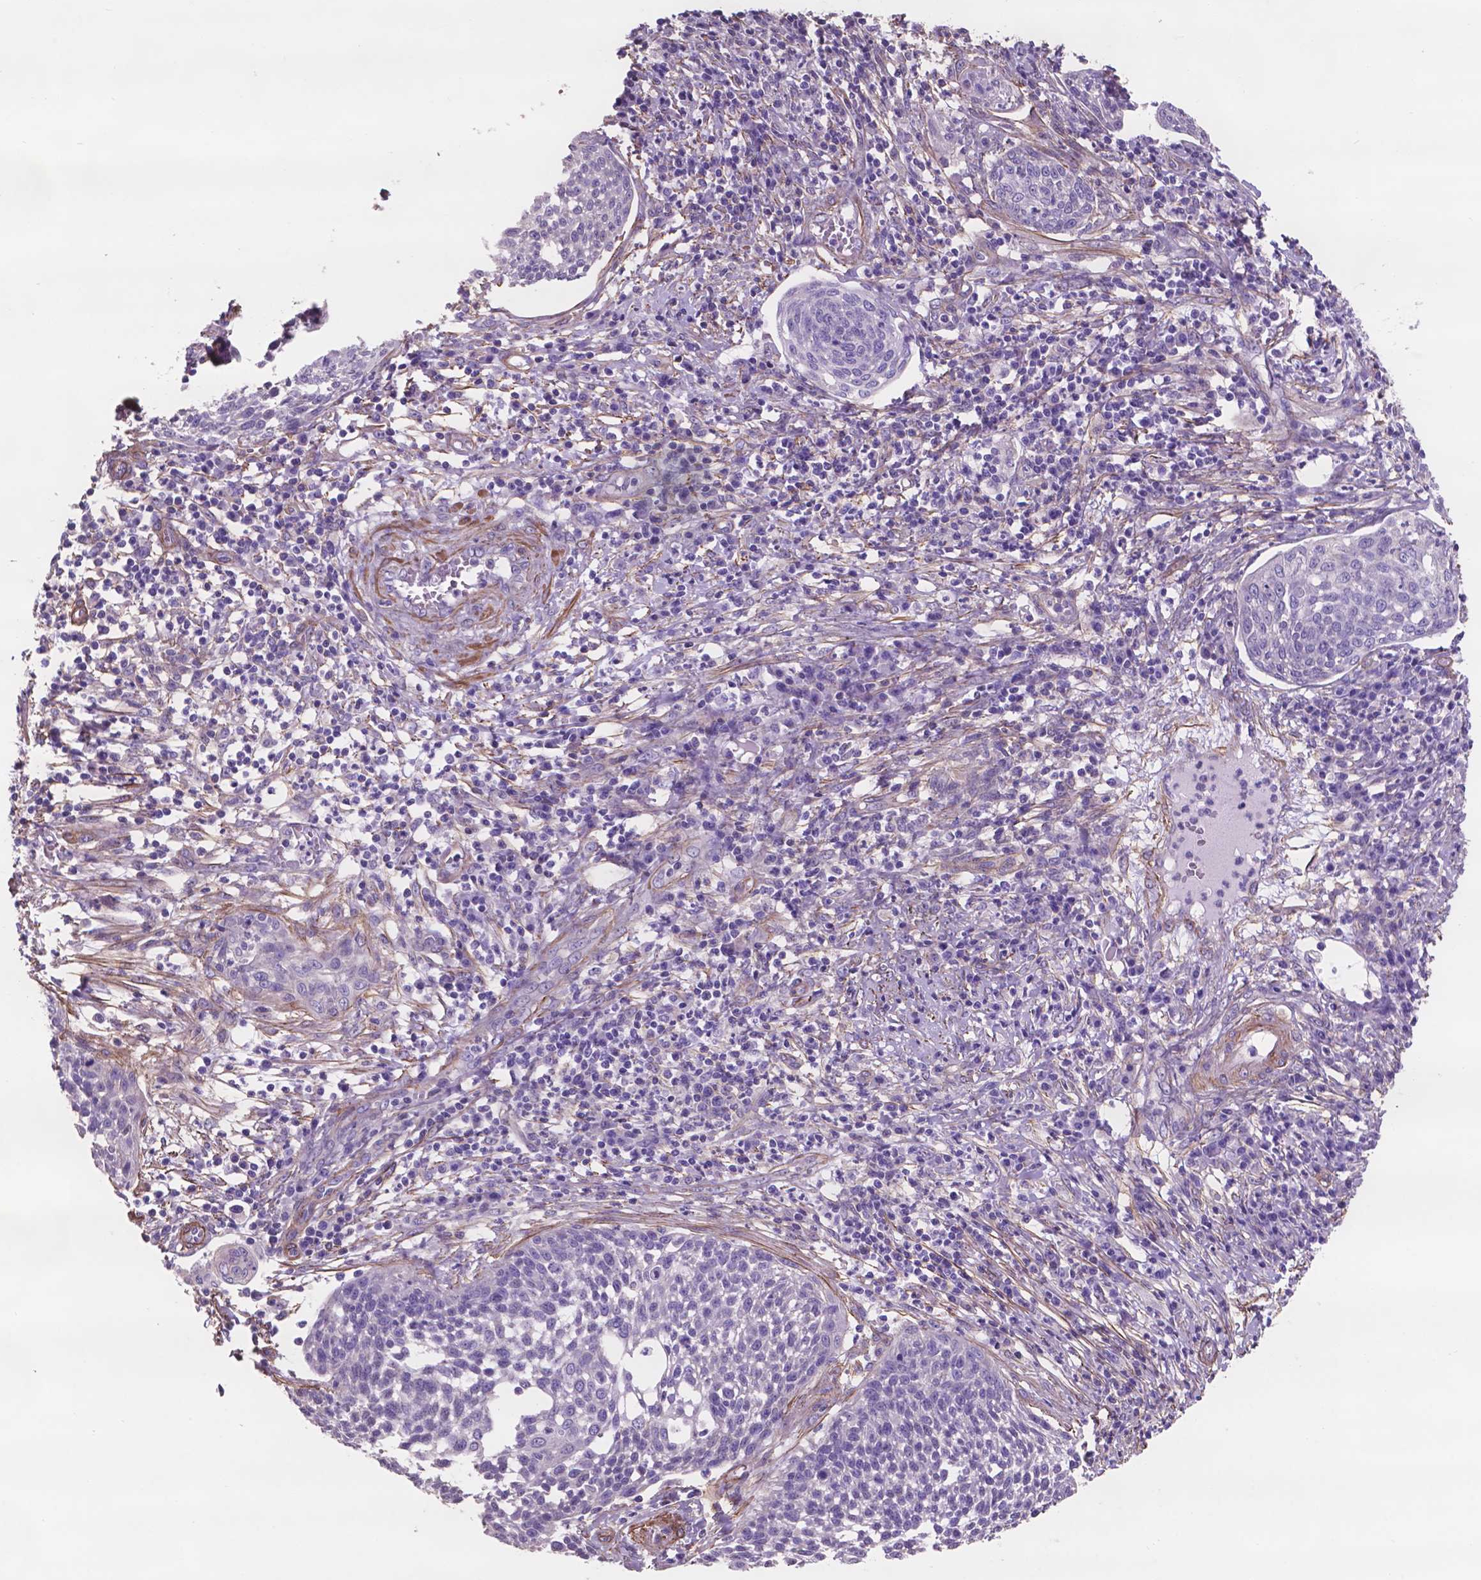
{"staining": {"intensity": "negative", "quantity": "none", "location": "none"}, "tissue": "cervical cancer", "cell_type": "Tumor cells", "image_type": "cancer", "snomed": [{"axis": "morphology", "description": "Squamous cell carcinoma, NOS"}, {"axis": "topography", "description": "Cervix"}], "caption": "The micrograph exhibits no staining of tumor cells in cervical cancer.", "gene": "TOR2A", "patient": {"sex": "female", "age": 34}}